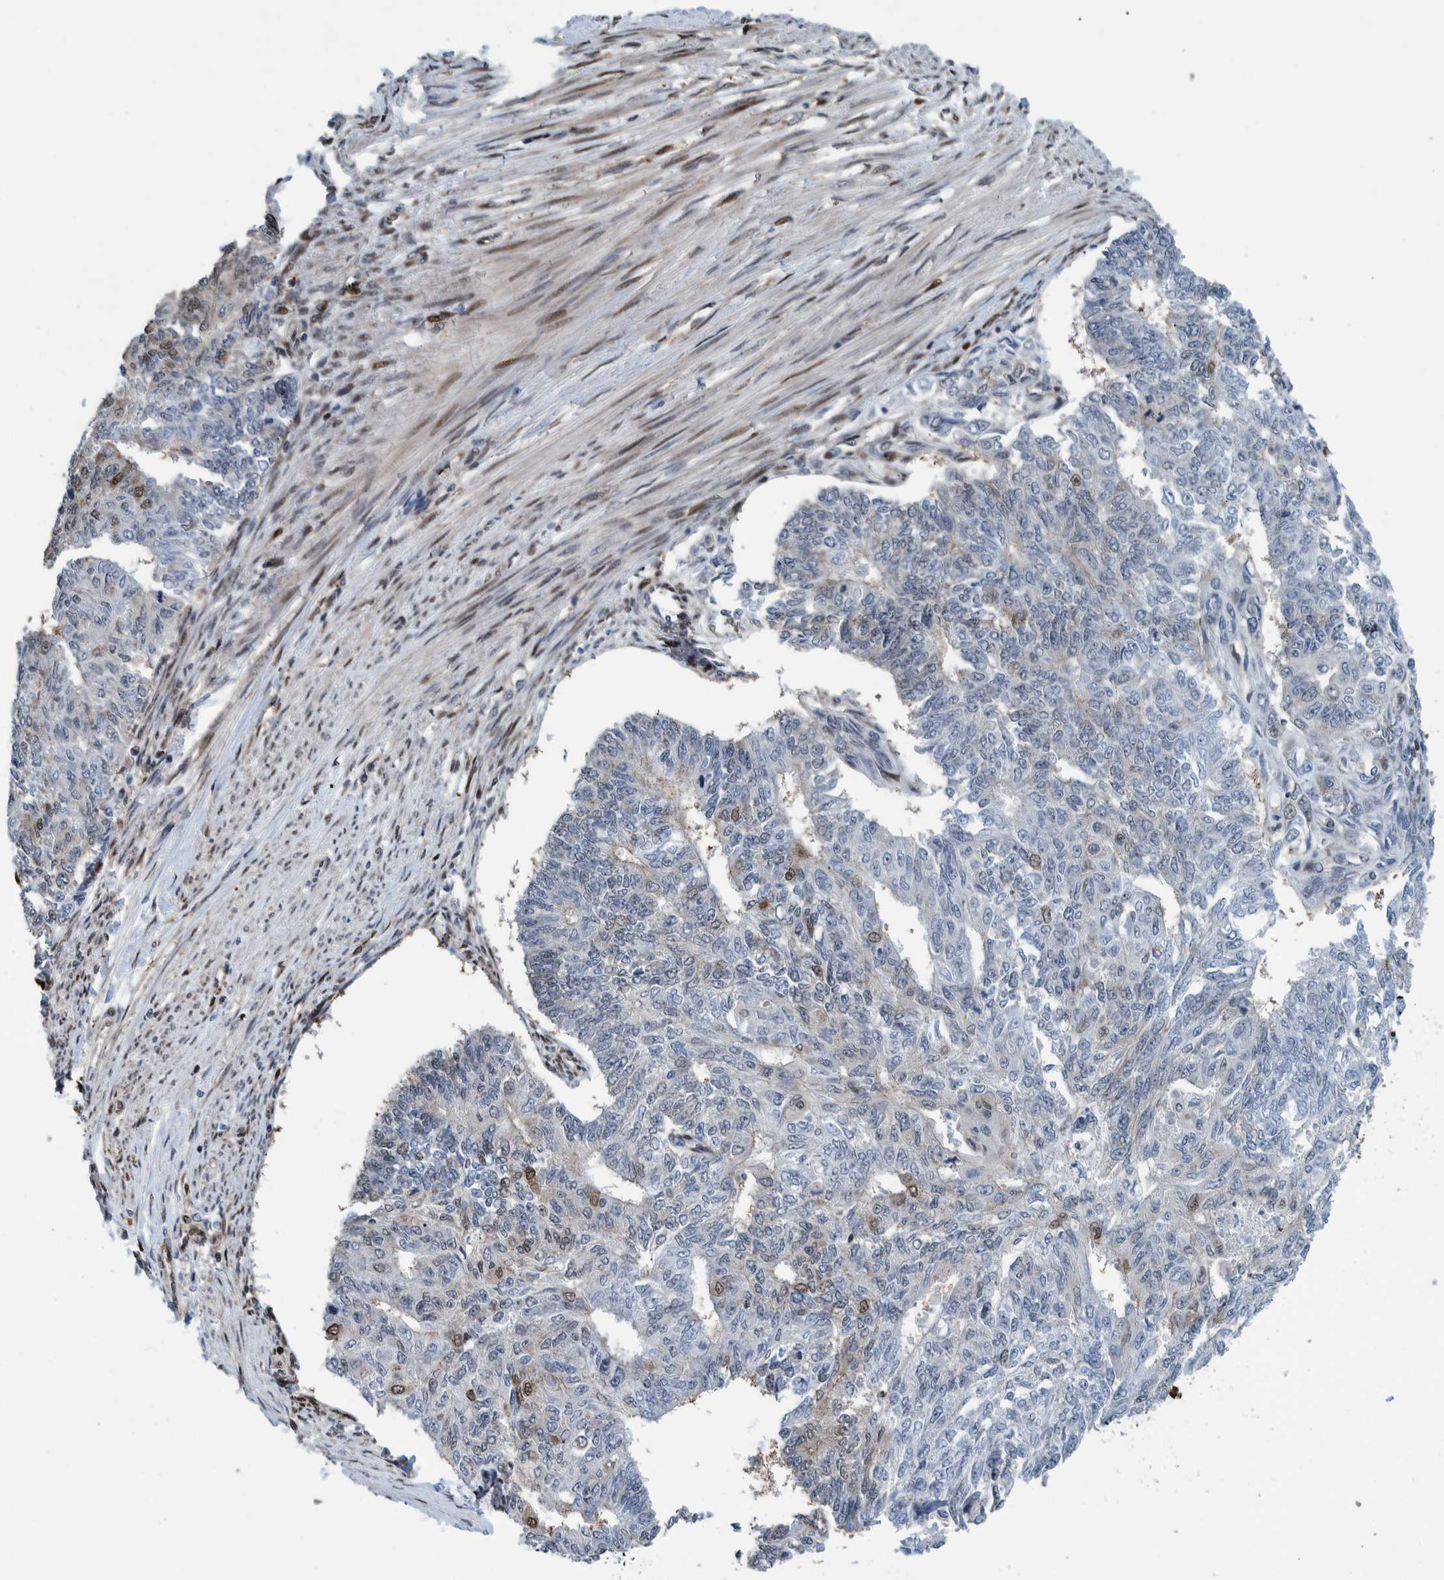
{"staining": {"intensity": "moderate", "quantity": "<25%", "location": "nuclear"}, "tissue": "endometrial cancer", "cell_type": "Tumor cells", "image_type": "cancer", "snomed": [{"axis": "morphology", "description": "Adenocarcinoma, NOS"}, {"axis": "topography", "description": "Endometrium"}], "caption": "Endometrial cancer stained with a brown dye reveals moderate nuclear positive expression in about <25% of tumor cells.", "gene": "HEATR9", "patient": {"sex": "female", "age": 32}}